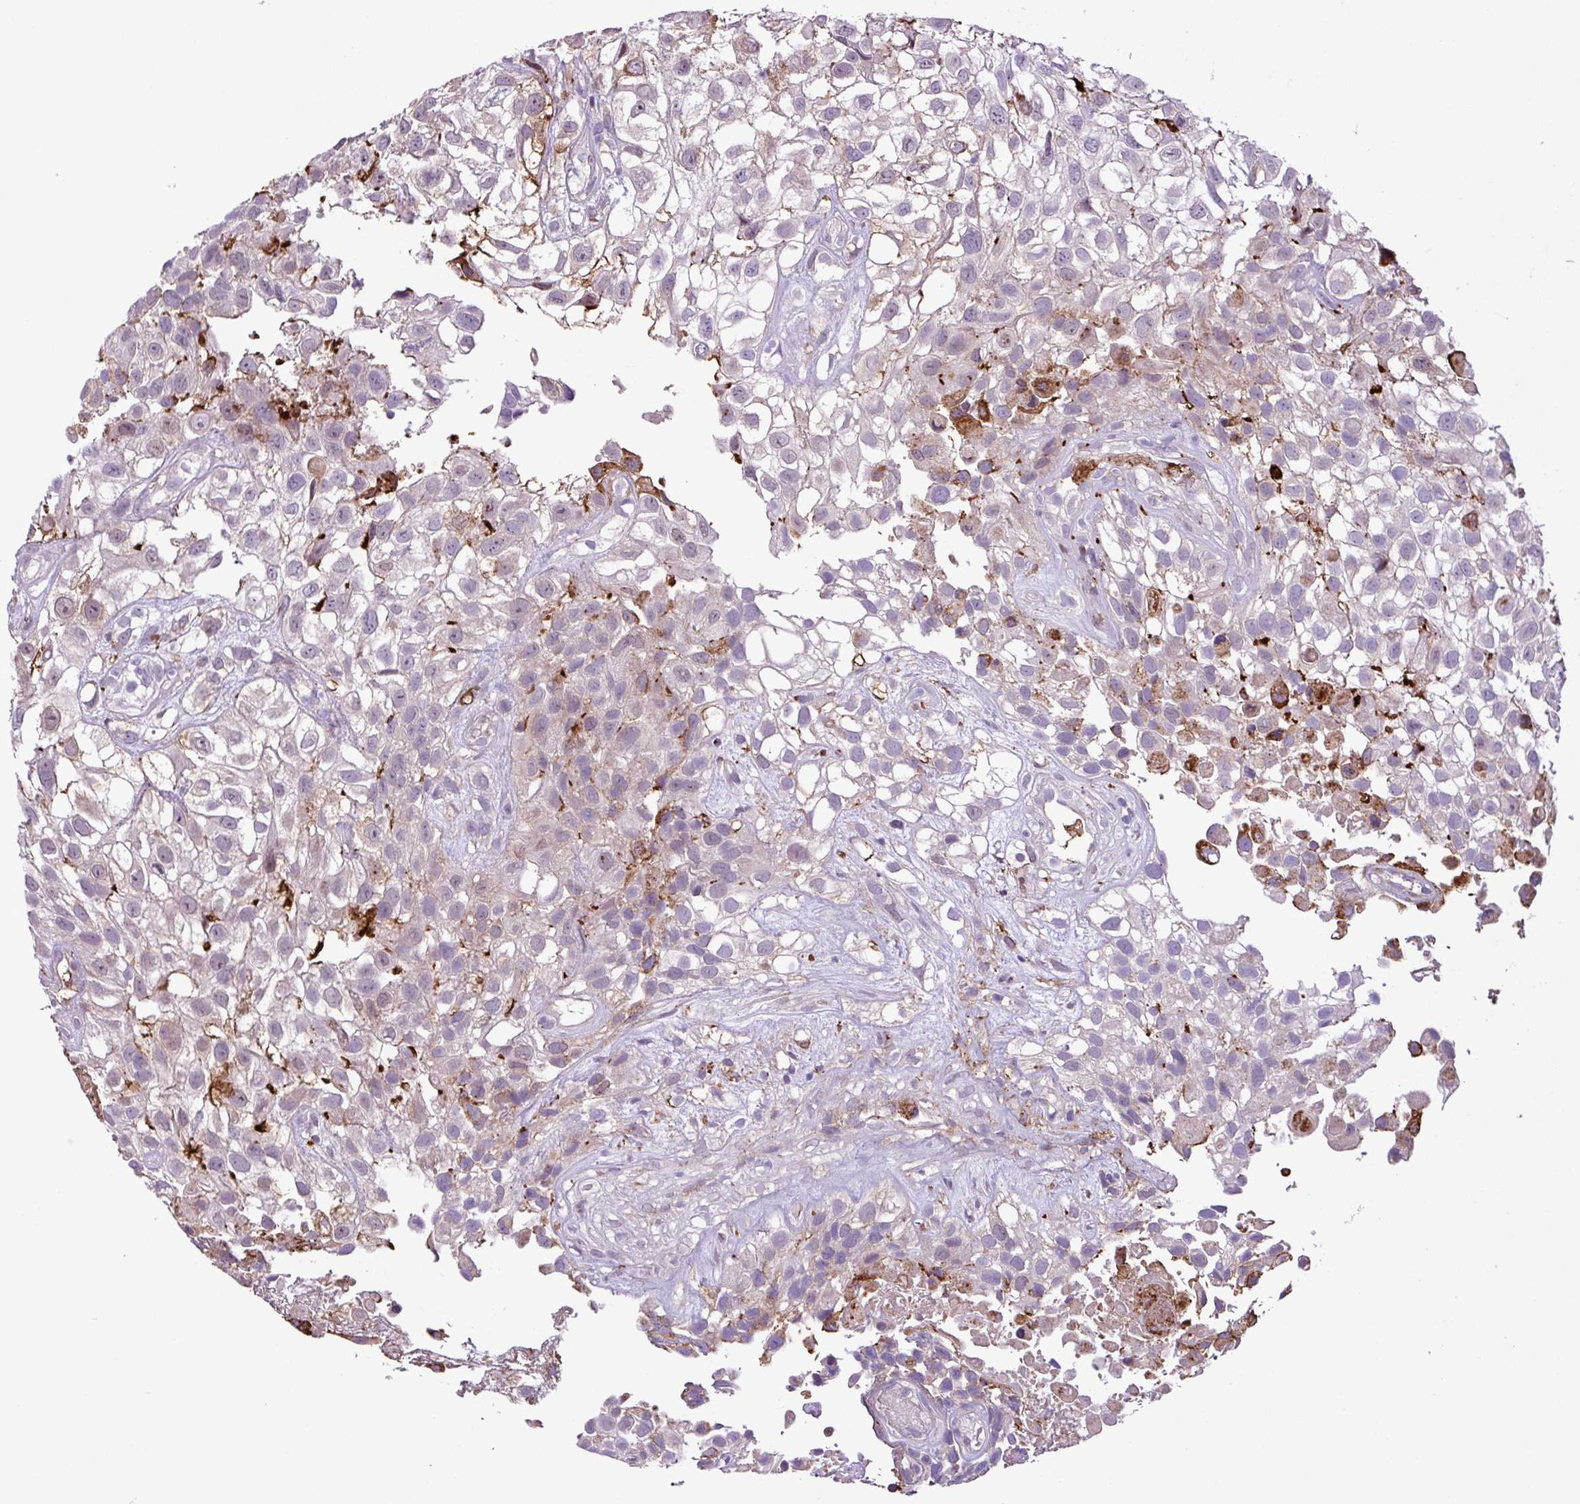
{"staining": {"intensity": "moderate", "quantity": "<25%", "location": "cytoplasmic/membranous"}, "tissue": "urothelial cancer", "cell_type": "Tumor cells", "image_type": "cancer", "snomed": [{"axis": "morphology", "description": "Urothelial carcinoma, High grade"}, {"axis": "topography", "description": "Urinary bladder"}], "caption": "Immunohistochemistry (DAB (3,3'-diaminobenzidine)) staining of human urothelial cancer shows moderate cytoplasmic/membranous protein expression in approximately <25% of tumor cells.", "gene": "RPP25L", "patient": {"sex": "male", "age": 56}}